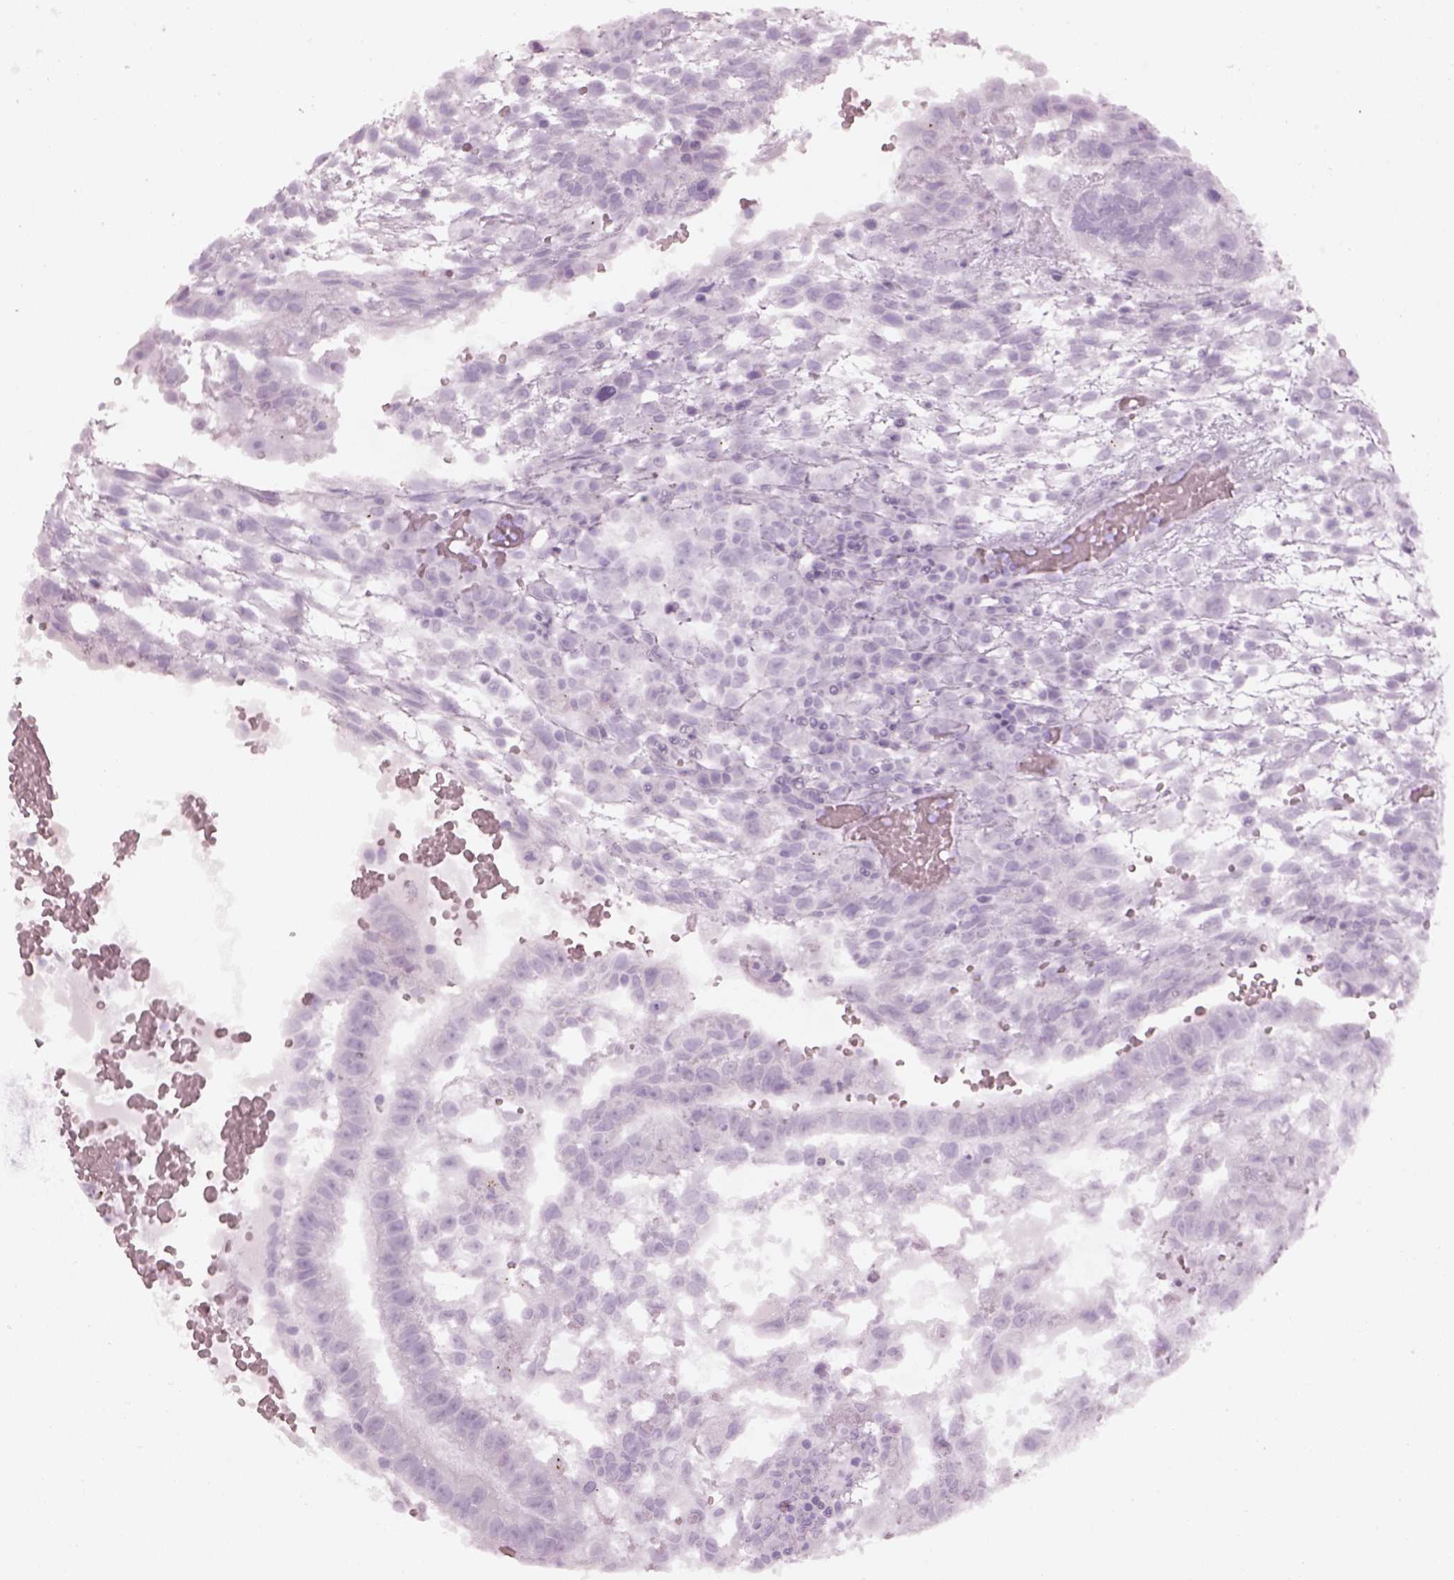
{"staining": {"intensity": "negative", "quantity": "none", "location": "none"}, "tissue": "testis cancer", "cell_type": "Tumor cells", "image_type": "cancer", "snomed": [{"axis": "morphology", "description": "Carcinoma, Embryonal, NOS"}, {"axis": "topography", "description": "Testis"}], "caption": "Immunohistochemistry (IHC) micrograph of neoplastic tissue: testis embryonal carcinoma stained with DAB (3,3'-diaminobenzidine) displays no significant protein positivity in tumor cells. (DAB (3,3'-diaminobenzidine) immunohistochemistry, high magnification).", "gene": "SPATA6L", "patient": {"sex": "male", "age": 32}}